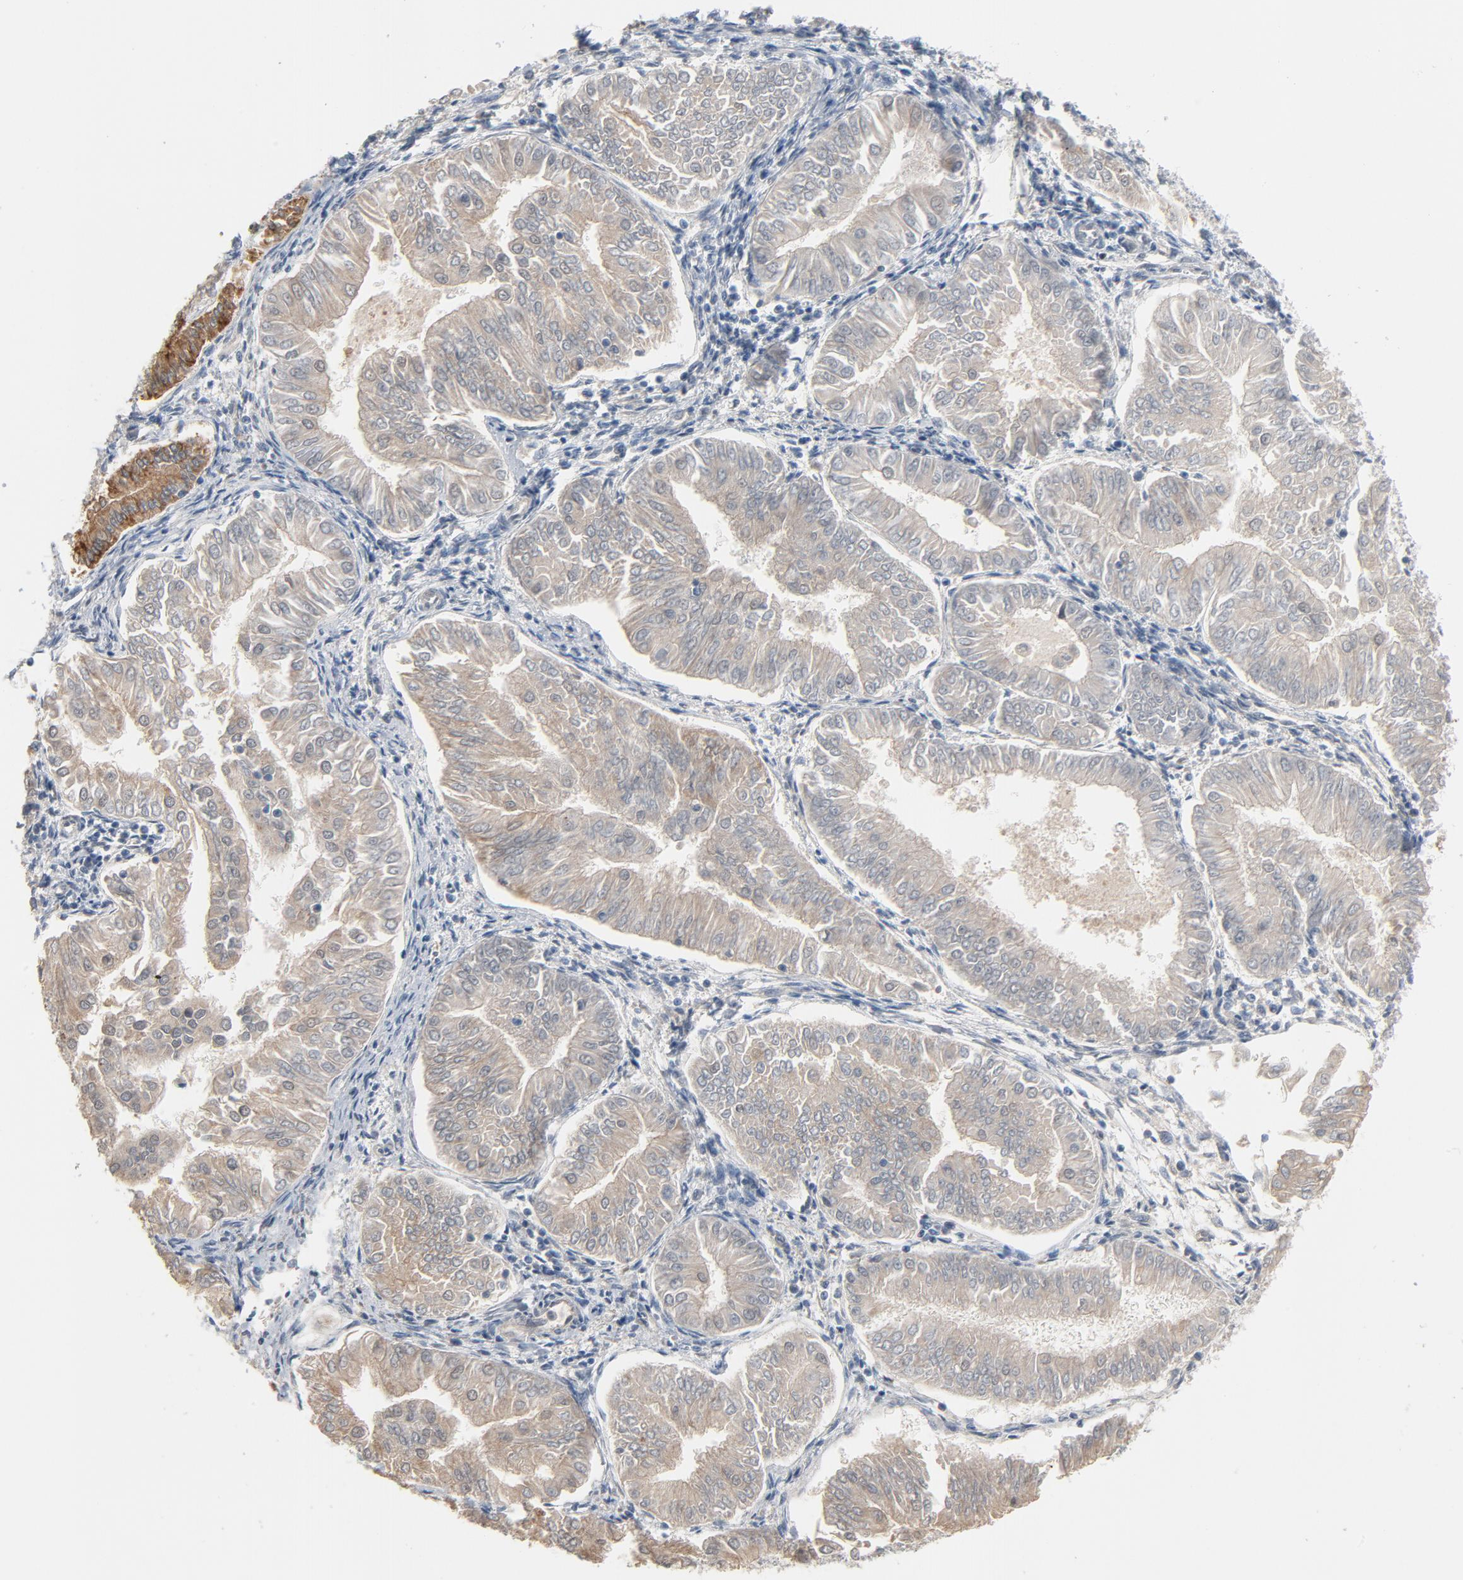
{"staining": {"intensity": "moderate", "quantity": "<25%", "location": "cytoplasmic/membranous"}, "tissue": "endometrial cancer", "cell_type": "Tumor cells", "image_type": "cancer", "snomed": [{"axis": "morphology", "description": "Adenocarcinoma, NOS"}, {"axis": "topography", "description": "Endometrium"}], "caption": "Moderate cytoplasmic/membranous staining for a protein is appreciated in about <25% of tumor cells of endometrial cancer using immunohistochemistry (IHC).", "gene": "FOXP1", "patient": {"sex": "female", "age": 53}}